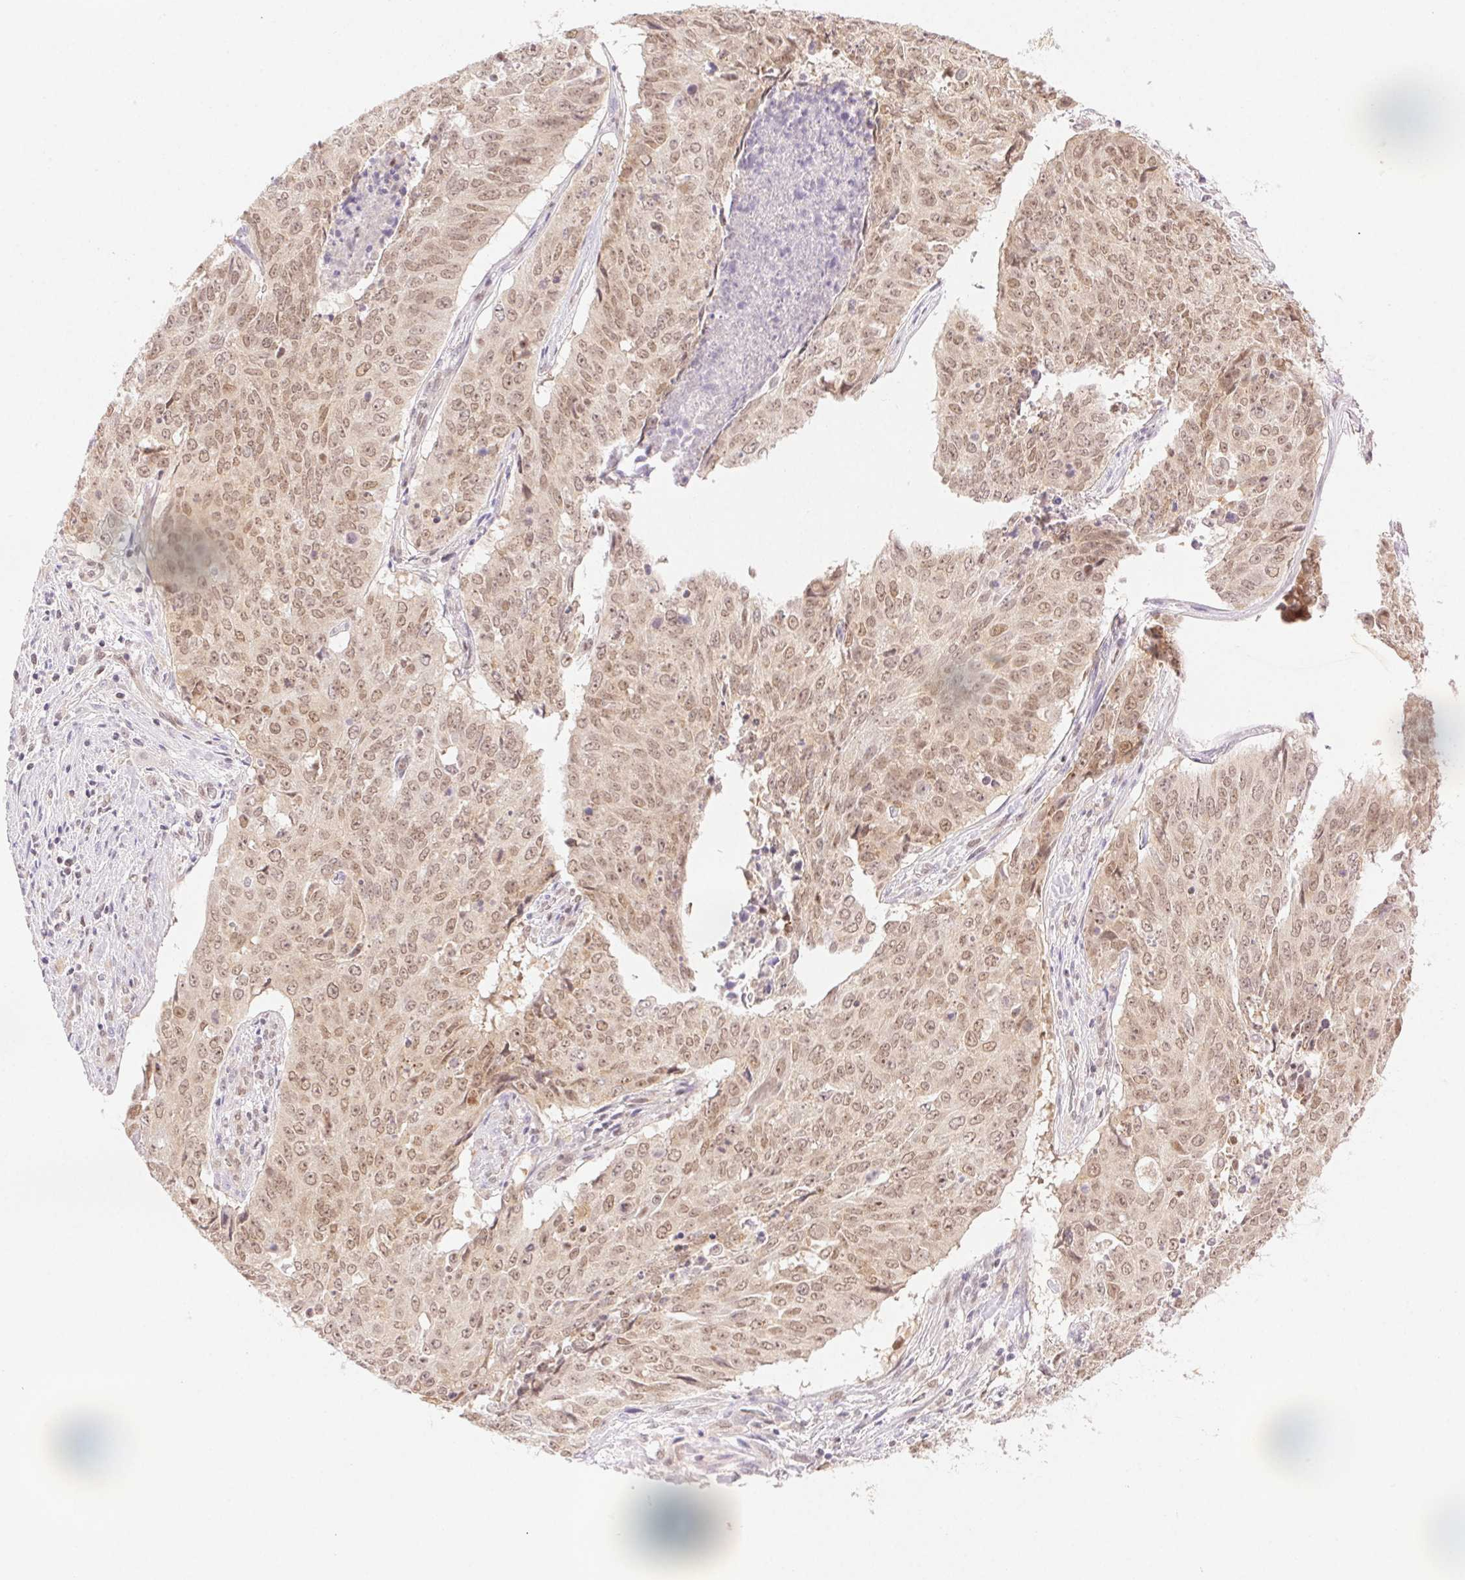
{"staining": {"intensity": "moderate", "quantity": ">75%", "location": "nuclear"}, "tissue": "lung cancer", "cell_type": "Tumor cells", "image_type": "cancer", "snomed": [{"axis": "morphology", "description": "Normal tissue, NOS"}, {"axis": "morphology", "description": "Squamous cell carcinoma, NOS"}, {"axis": "topography", "description": "Bronchus"}, {"axis": "topography", "description": "Lung"}], "caption": "Tumor cells display medium levels of moderate nuclear expression in approximately >75% of cells in lung cancer (squamous cell carcinoma).", "gene": "H2AZ2", "patient": {"sex": "male", "age": 64}}